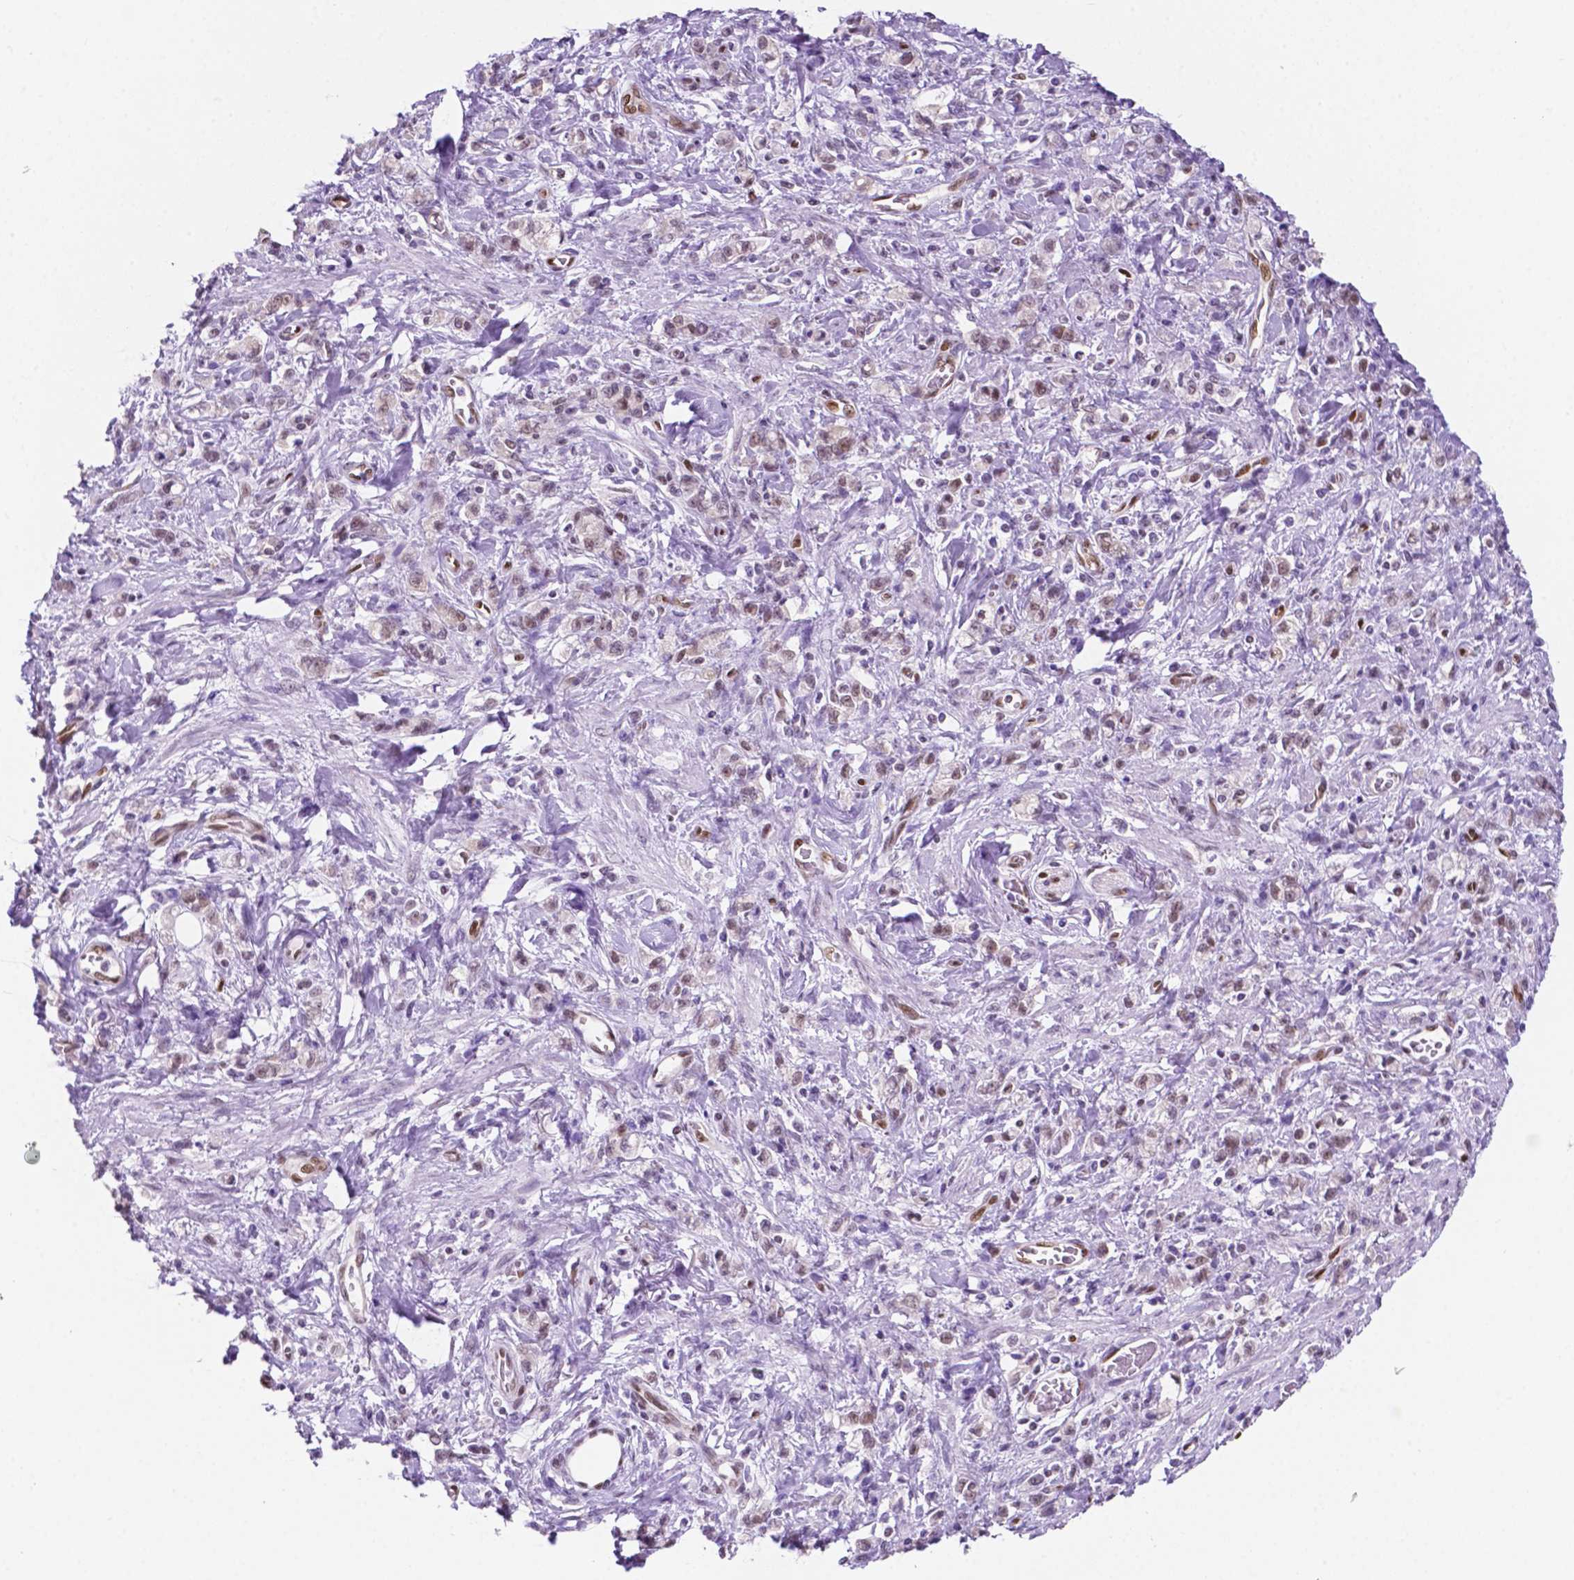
{"staining": {"intensity": "weak", "quantity": "<25%", "location": "nuclear"}, "tissue": "stomach cancer", "cell_type": "Tumor cells", "image_type": "cancer", "snomed": [{"axis": "morphology", "description": "Adenocarcinoma, NOS"}, {"axis": "topography", "description": "Stomach"}], "caption": "Tumor cells are negative for brown protein staining in stomach adenocarcinoma.", "gene": "ERF", "patient": {"sex": "male", "age": 77}}